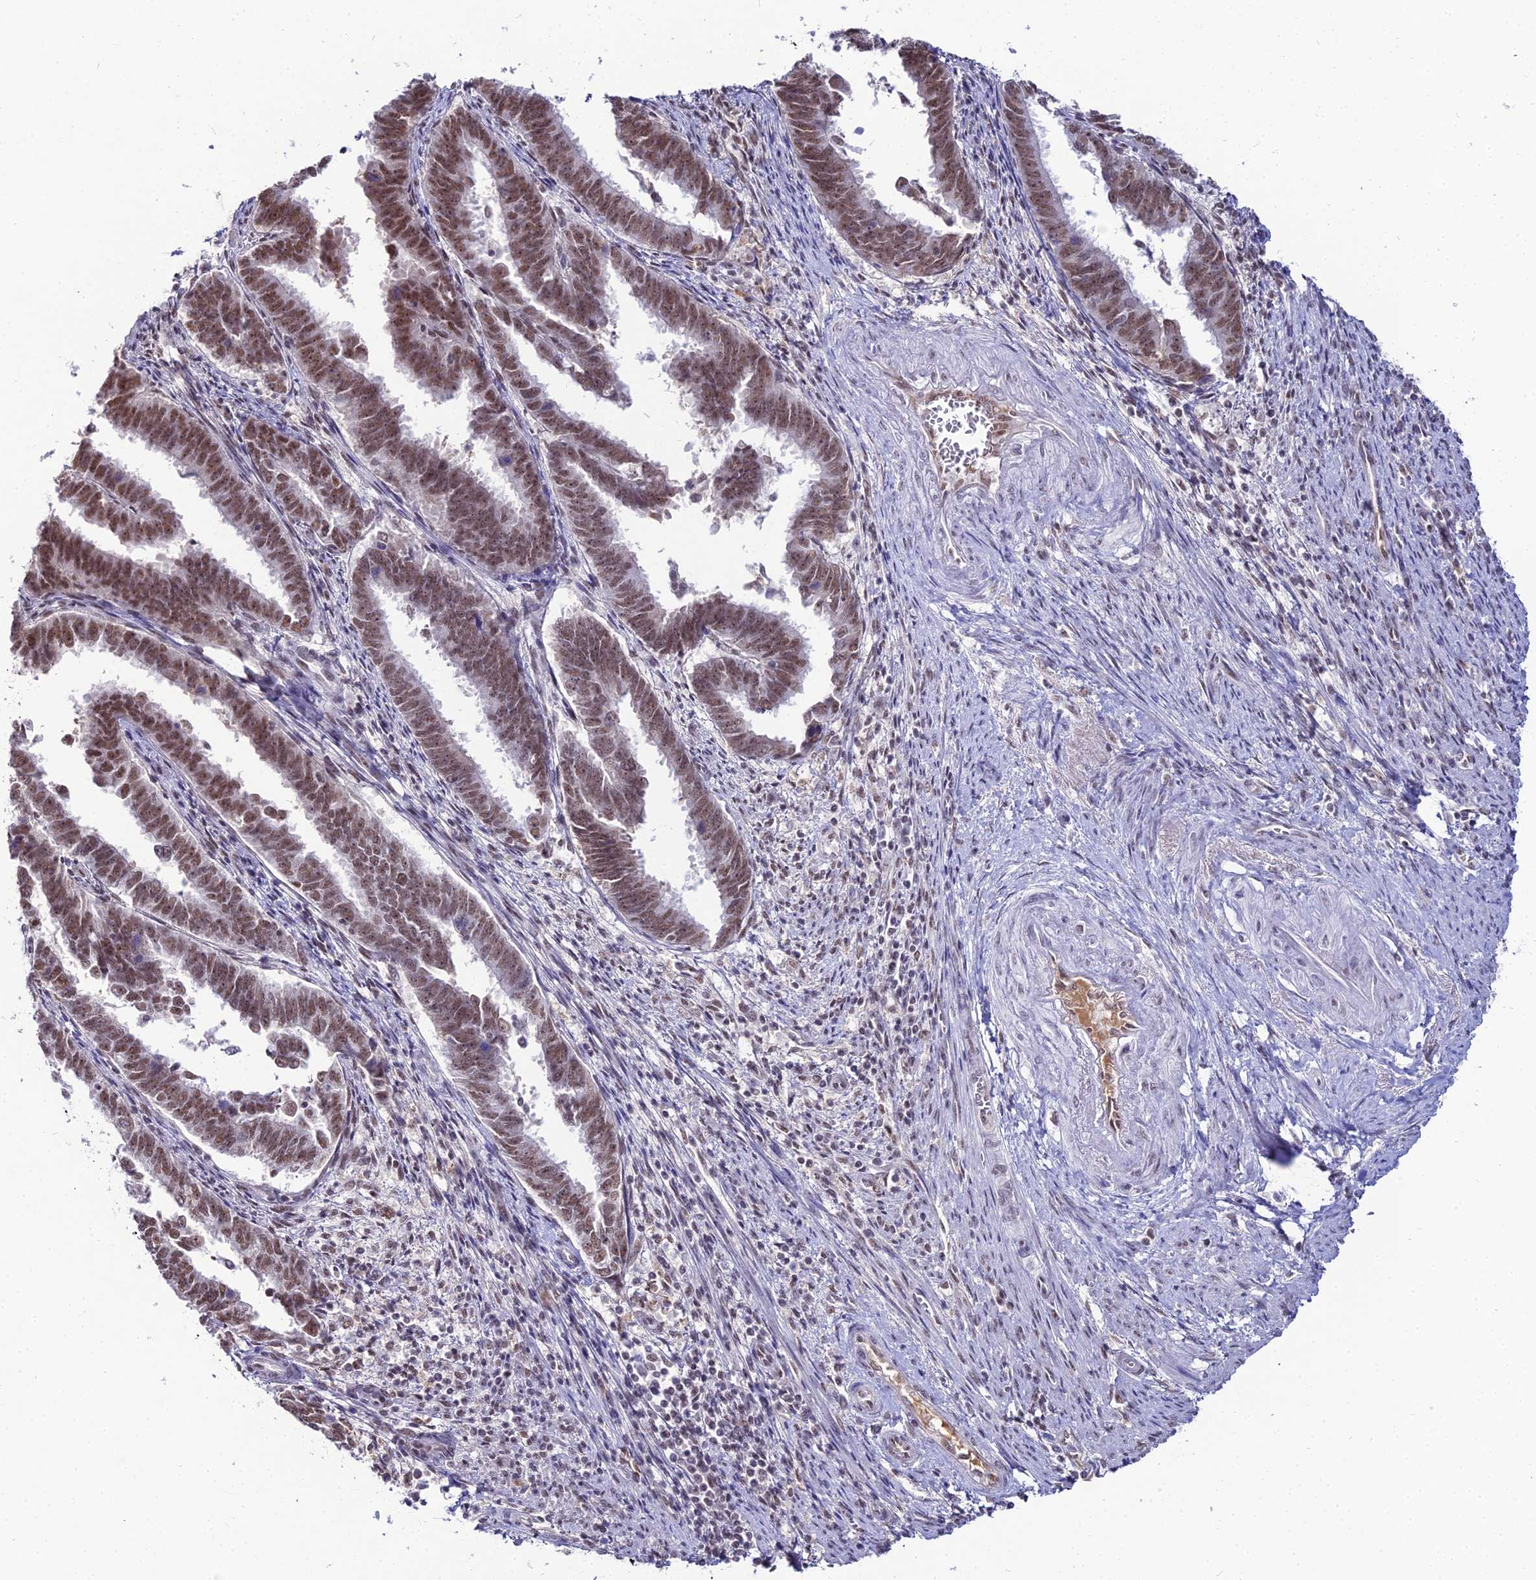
{"staining": {"intensity": "weak", "quantity": ">75%", "location": "nuclear"}, "tissue": "endometrial cancer", "cell_type": "Tumor cells", "image_type": "cancer", "snomed": [{"axis": "morphology", "description": "Adenocarcinoma, NOS"}, {"axis": "topography", "description": "Endometrium"}], "caption": "Human adenocarcinoma (endometrial) stained with a brown dye displays weak nuclear positive staining in about >75% of tumor cells.", "gene": "RBM12", "patient": {"sex": "female", "age": 75}}